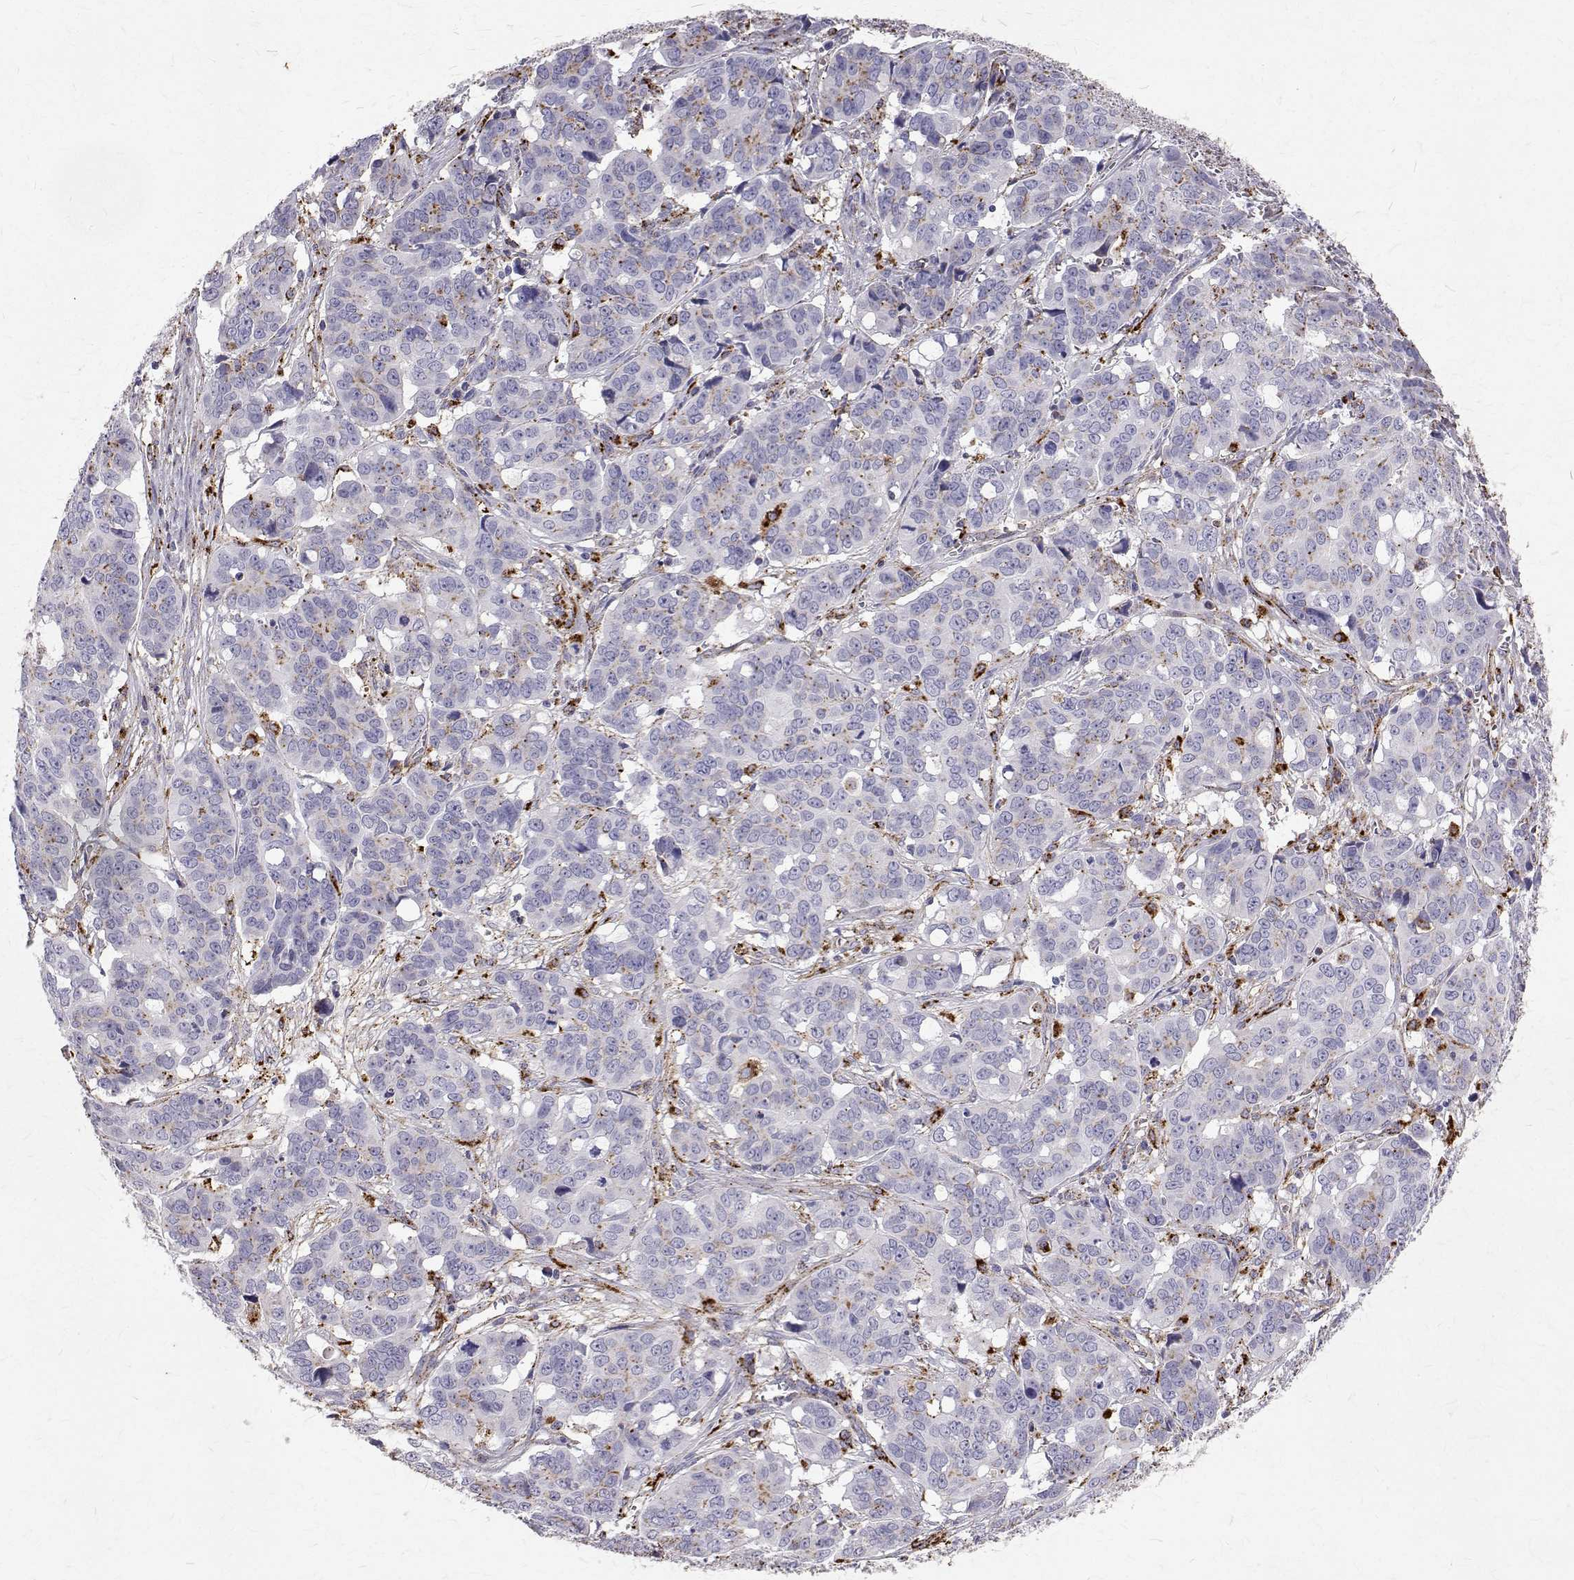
{"staining": {"intensity": "negative", "quantity": "none", "location": "none"}, "tissue": "ovarian cancer", "cell_type": "Tumor cells", "image_type": "cancer", "snomed": [{"axis": "morphology", "description": "Carcinoma, endometroid"}, {"axis": "topography", "description": "Ovary"}], "caption": "This is an immunohistochemistry (IHC) photomicrograph of human ovarian cancer. There is no staining in tumor cells.", "gene": "TPP1", "patient": {"sex": "female", "age": 78}}